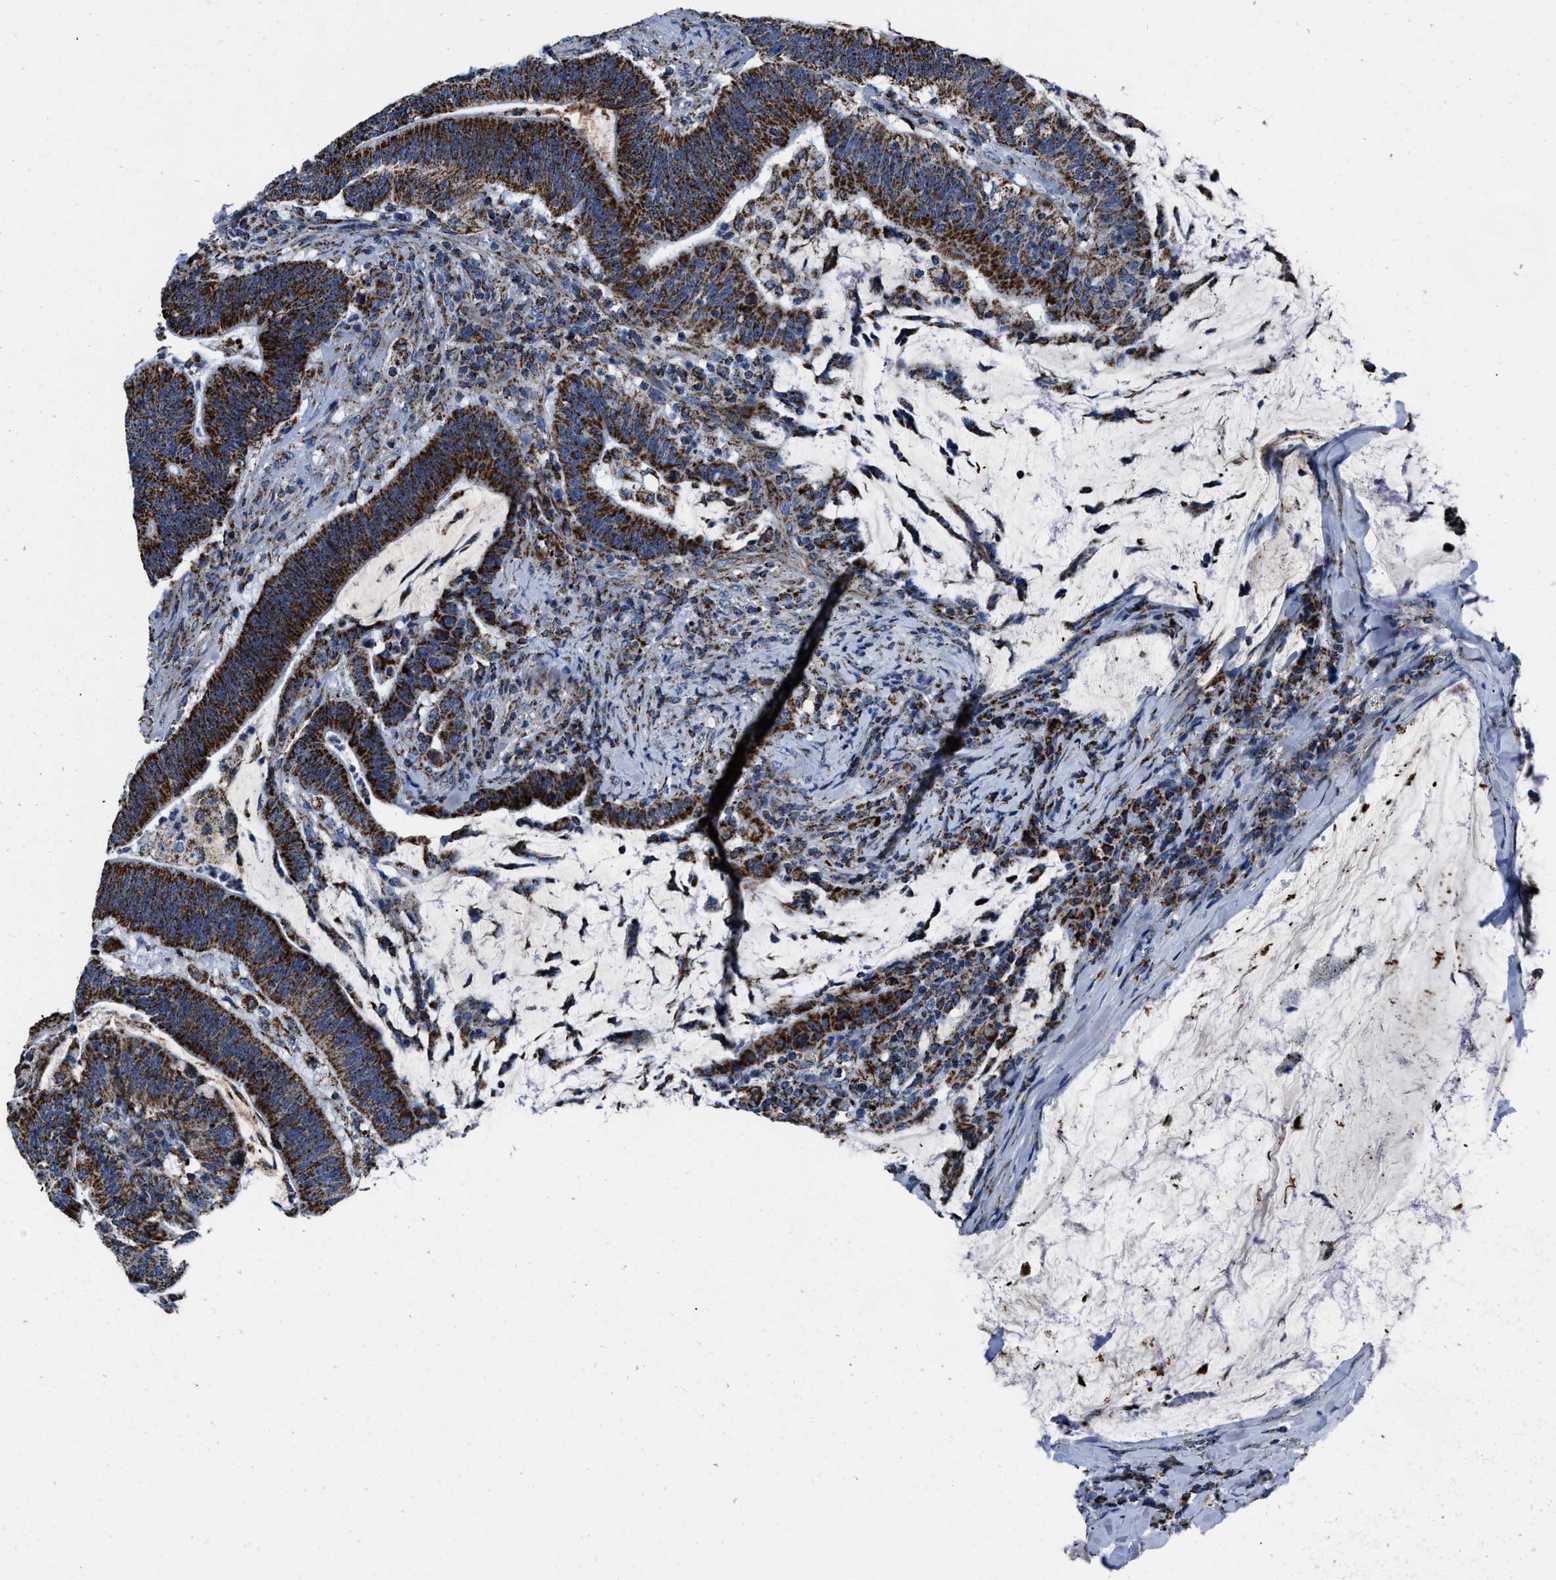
{"staining": {"intensity": "strong", "quantity": ">75%", "location": "cytoplasmic/membranous"}, "tissue": "colorectal cancer", "cell_type": "Tumor cells", "image_type": "cancer", "snomed": [{"axis": "morphology", "description": "Normal tissue, NOS"}, {"axis": "morphology", "description": "Adenocarcinoma, NOS"}, {"axis": "topography", "description": "Colon"}], "caption": "A photomicrograph of human colorectal cancer stained for a protein demonstrates strong cytoplasmic/membranous brown staining in tumor cells.", "gene": "NSD3", "patient": {"sex": "female", "age": 66}}